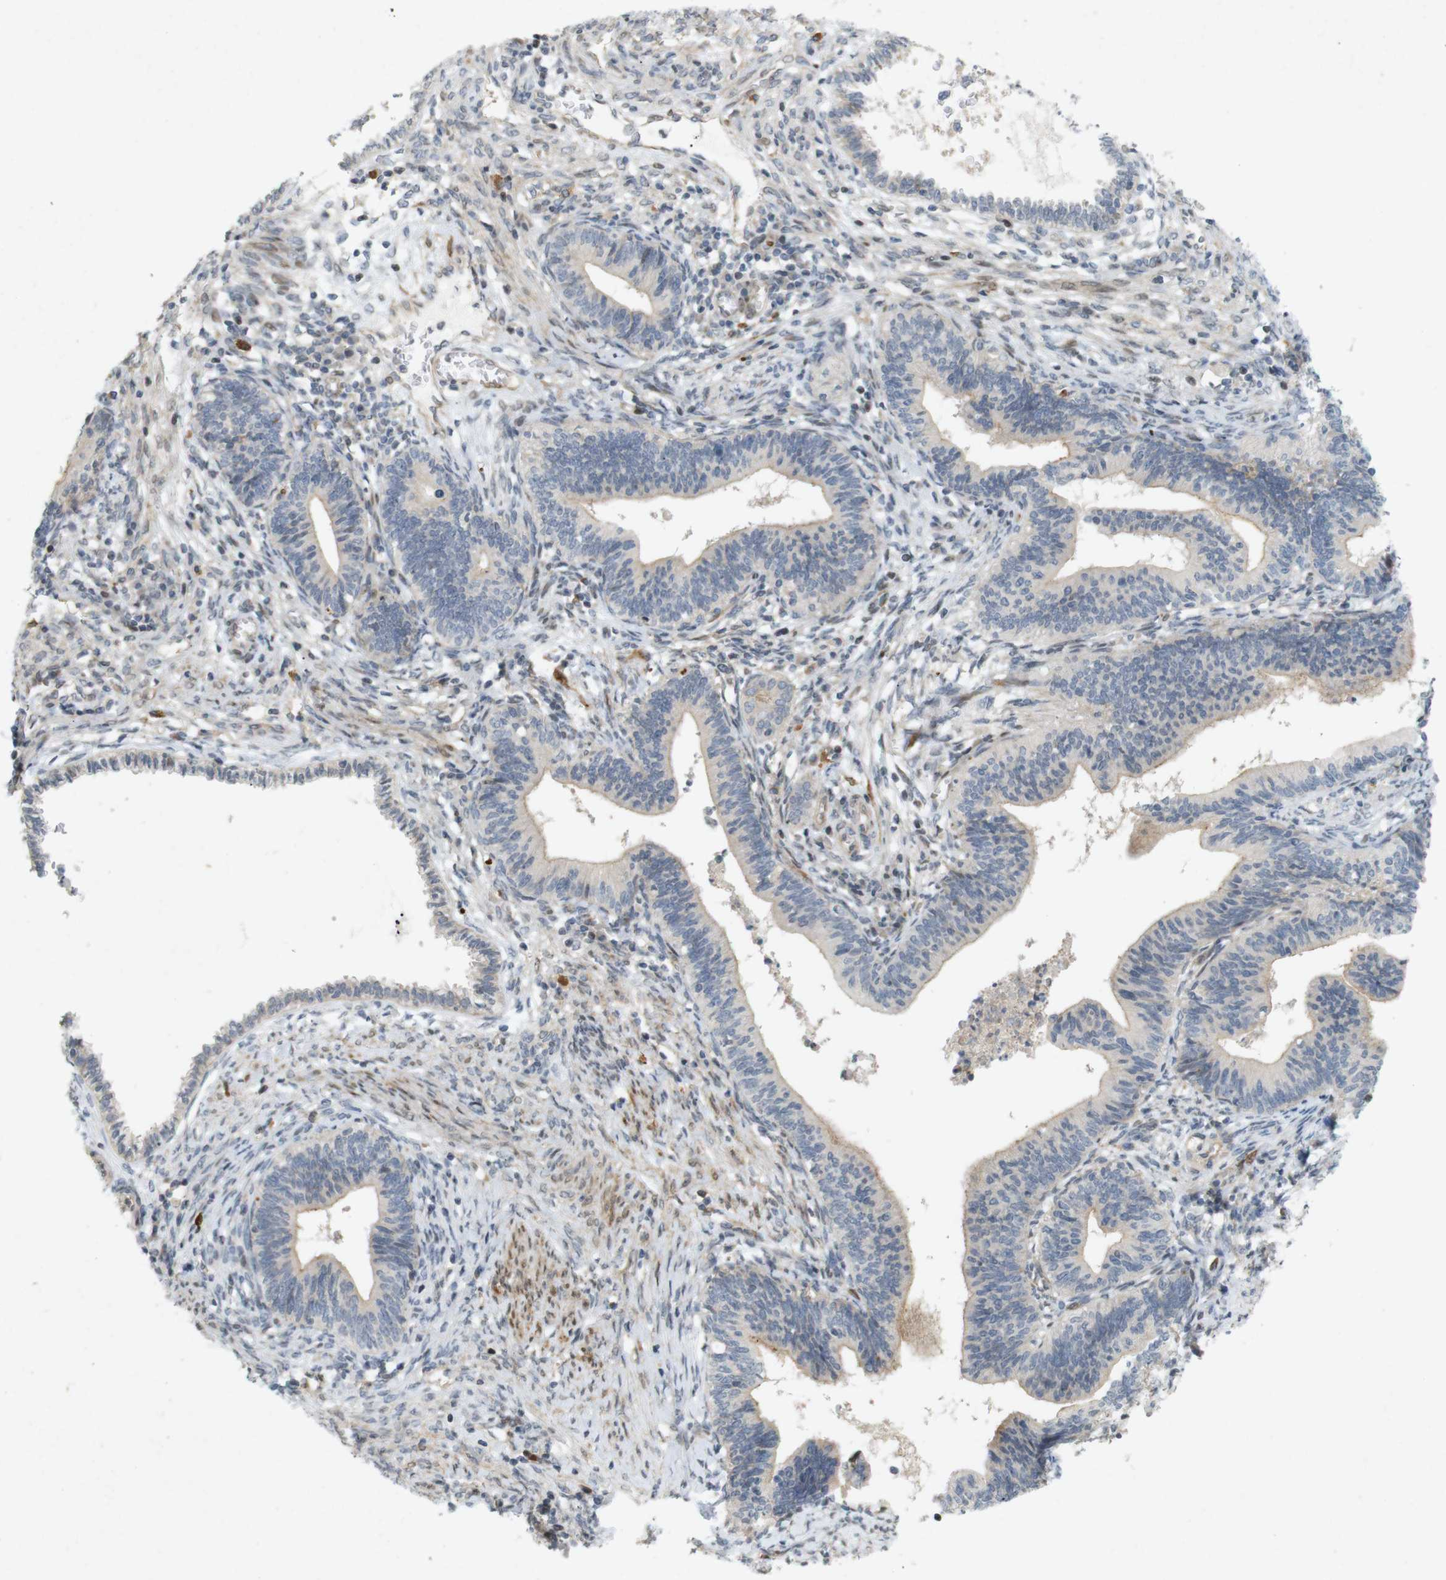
{"staining": {"intensity": "weak", "quantity": "25%-75%", "location": "cytoplasmic/membranous"}, "tissue": "cervical cancer", "cell_type": "Tumor cells", "image_type": "cancer", "snomed": [{"axis": "morphology", "description": "Adenocarcinoma, NOS"}, {"axis": "topography", "description": "Cervix"}], "caption": "Protein positivity by immunohistochemistry (IHC) displays weak cytoplasmic/membranous staining in about 25%-75% of tumor cells in cervical cancer.", "gene": "PPP1R14A", "patient": {"sex": "female", "age": 44}}